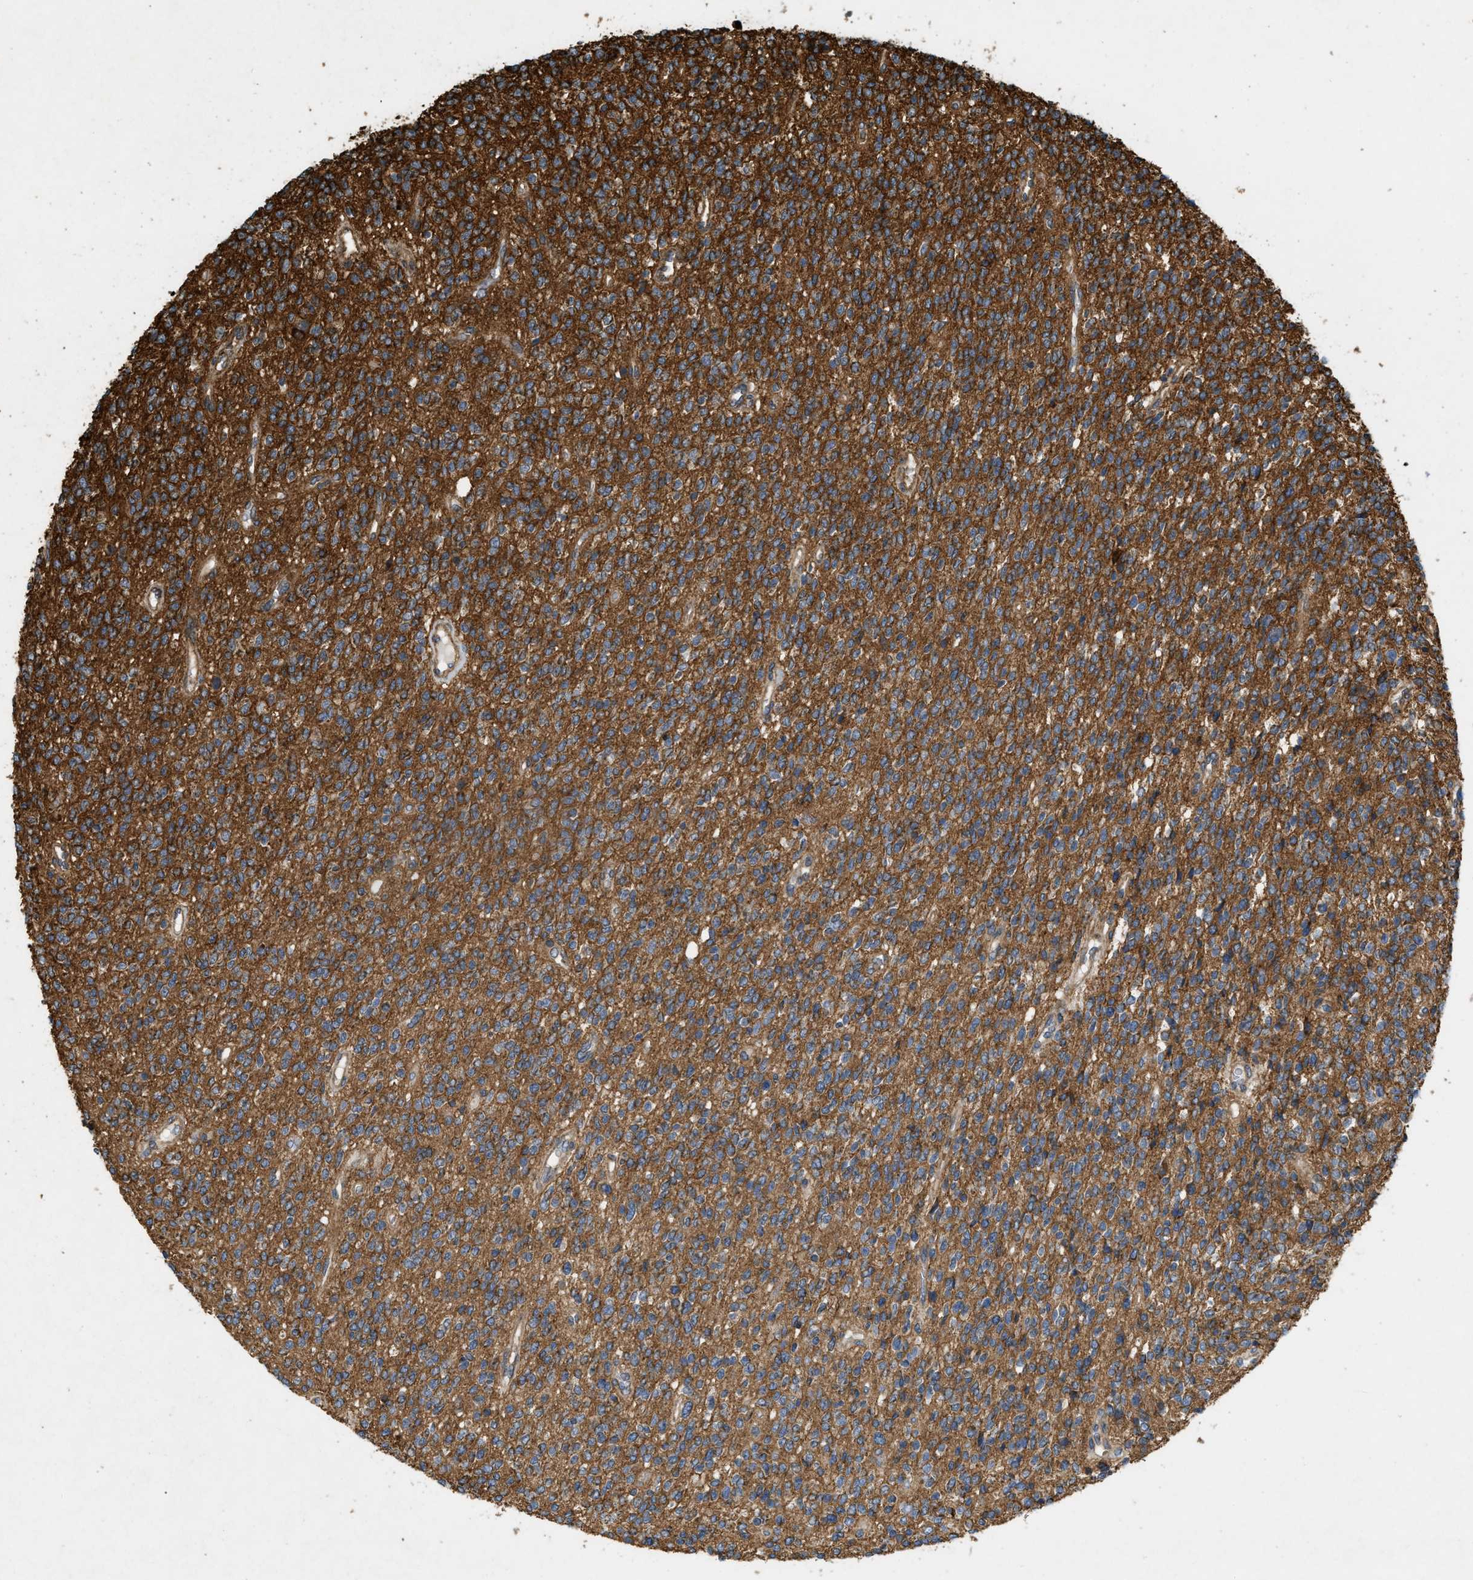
{"staining": {"intensity": "strong", "quantity": ">75%", "location": "cytoplasmic/membranous"}, "tissue": "glioma", "cell_type": "Tumor cells", "image_type": "cancer", "snomed": [{"axis": "morphology", "description": "Glioma, malignant, High grade"}, {"axis": "topography", "description": "Brain"}], "caption": "A photomicrograph showing strong cytoplasmic/membranous expression in about >75% of tumor cells in glioma, as visualized by brown immunohistochemical staining.", "gene": "GNB4", "patient": {"sex": "male", "age": 34}}